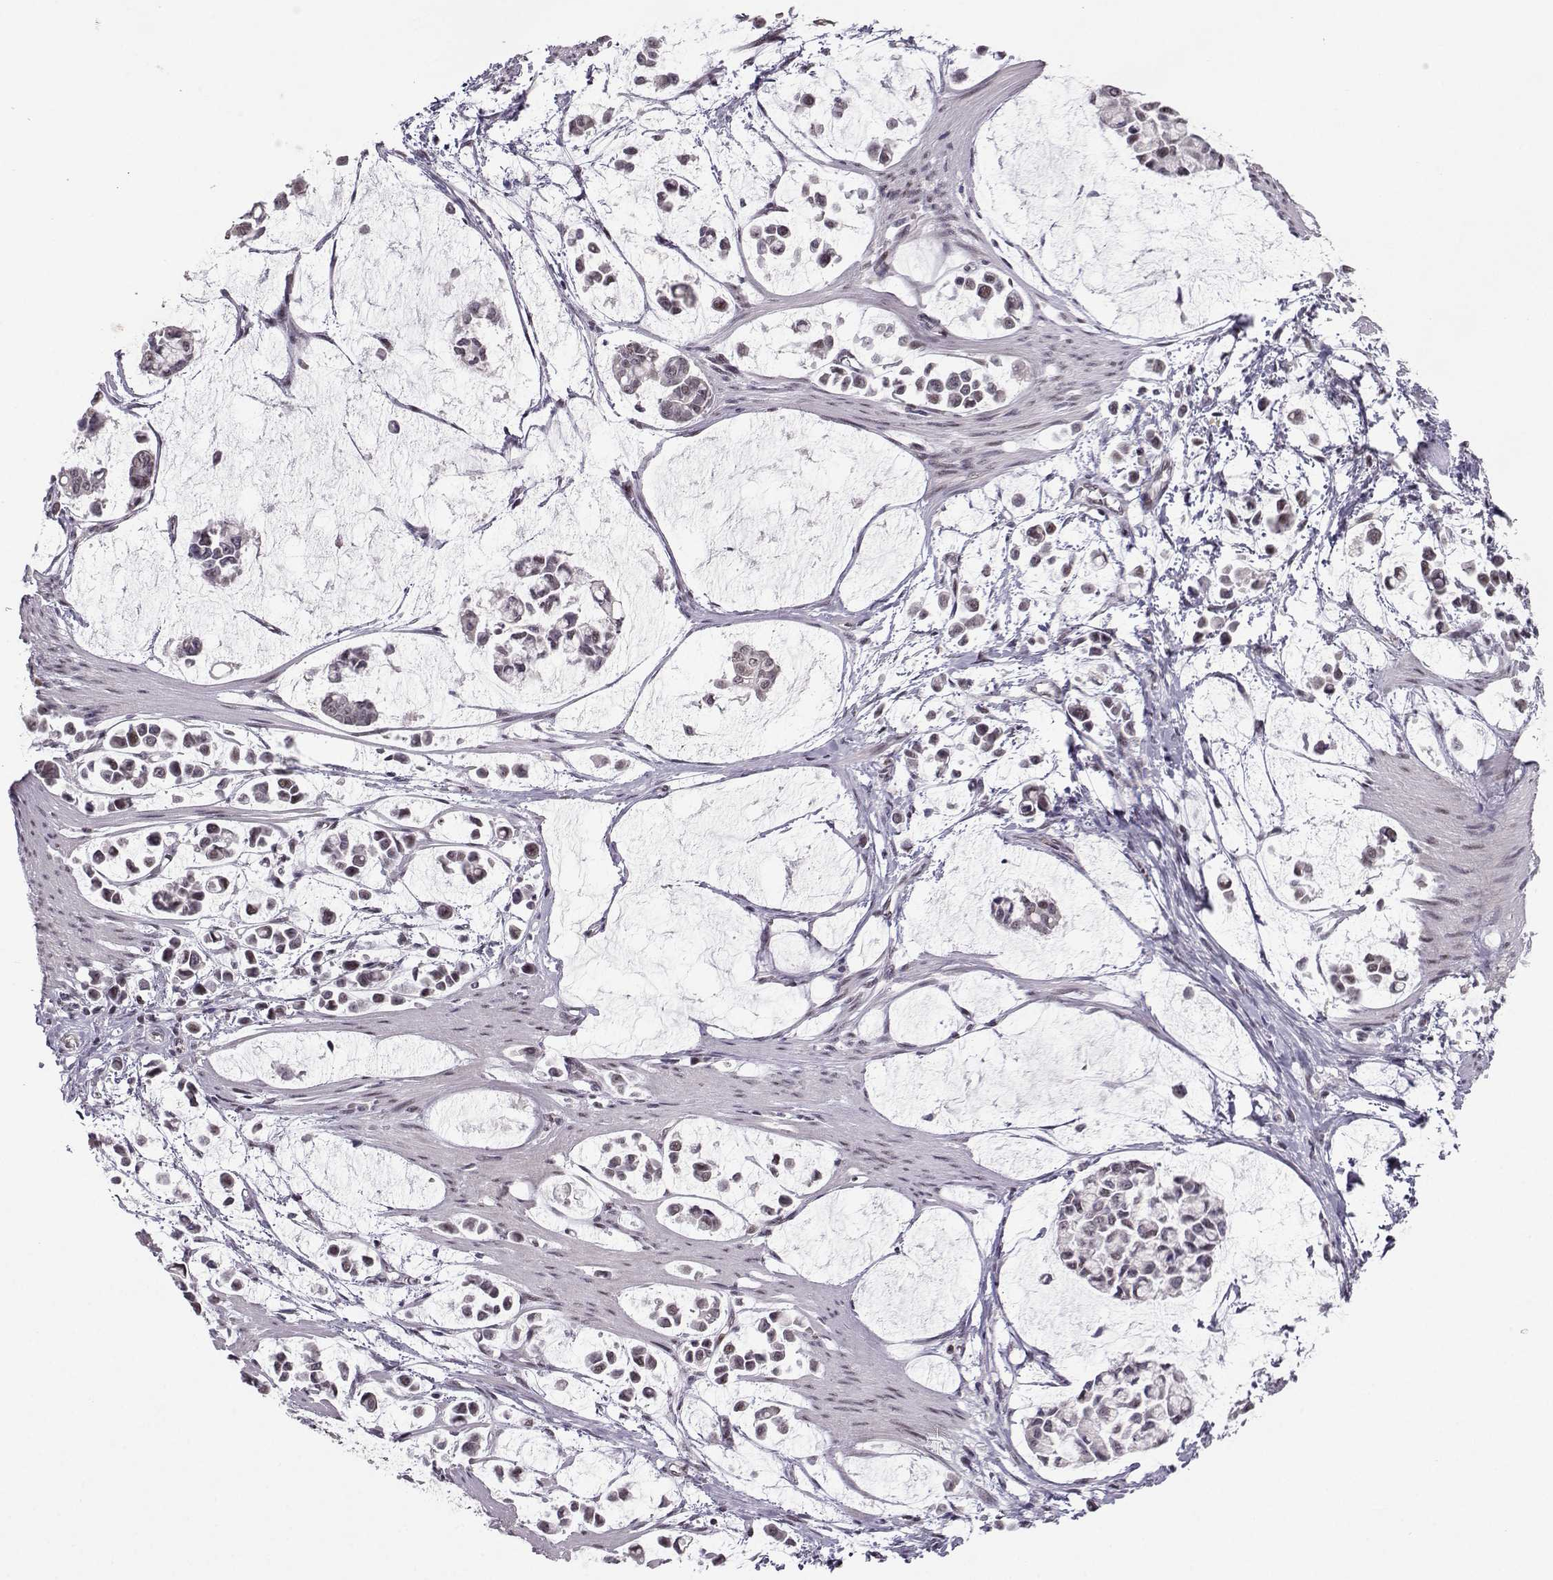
{"staining": {"intensity": "moderate", "quantity": "<25%", "location": "nuclear"}, "tissue": "stomach cancer", "cell_type": "Tumor cells", "image_type": "cancer", "snomed": [{"axis": "morphology", "description": "Adenocarcinoma, NOS"}, {"axis": "topography", "description": "Stomach"}], "caption": "Adenocarcinoma (stomach) stained with DAB immunohistochemistry (IHC) shows low levels of moderate nuclear positivity in approximately <25% of tumor cells.", "gene": "LIN28A", "patient": {"sex": "male", "age": 82}}